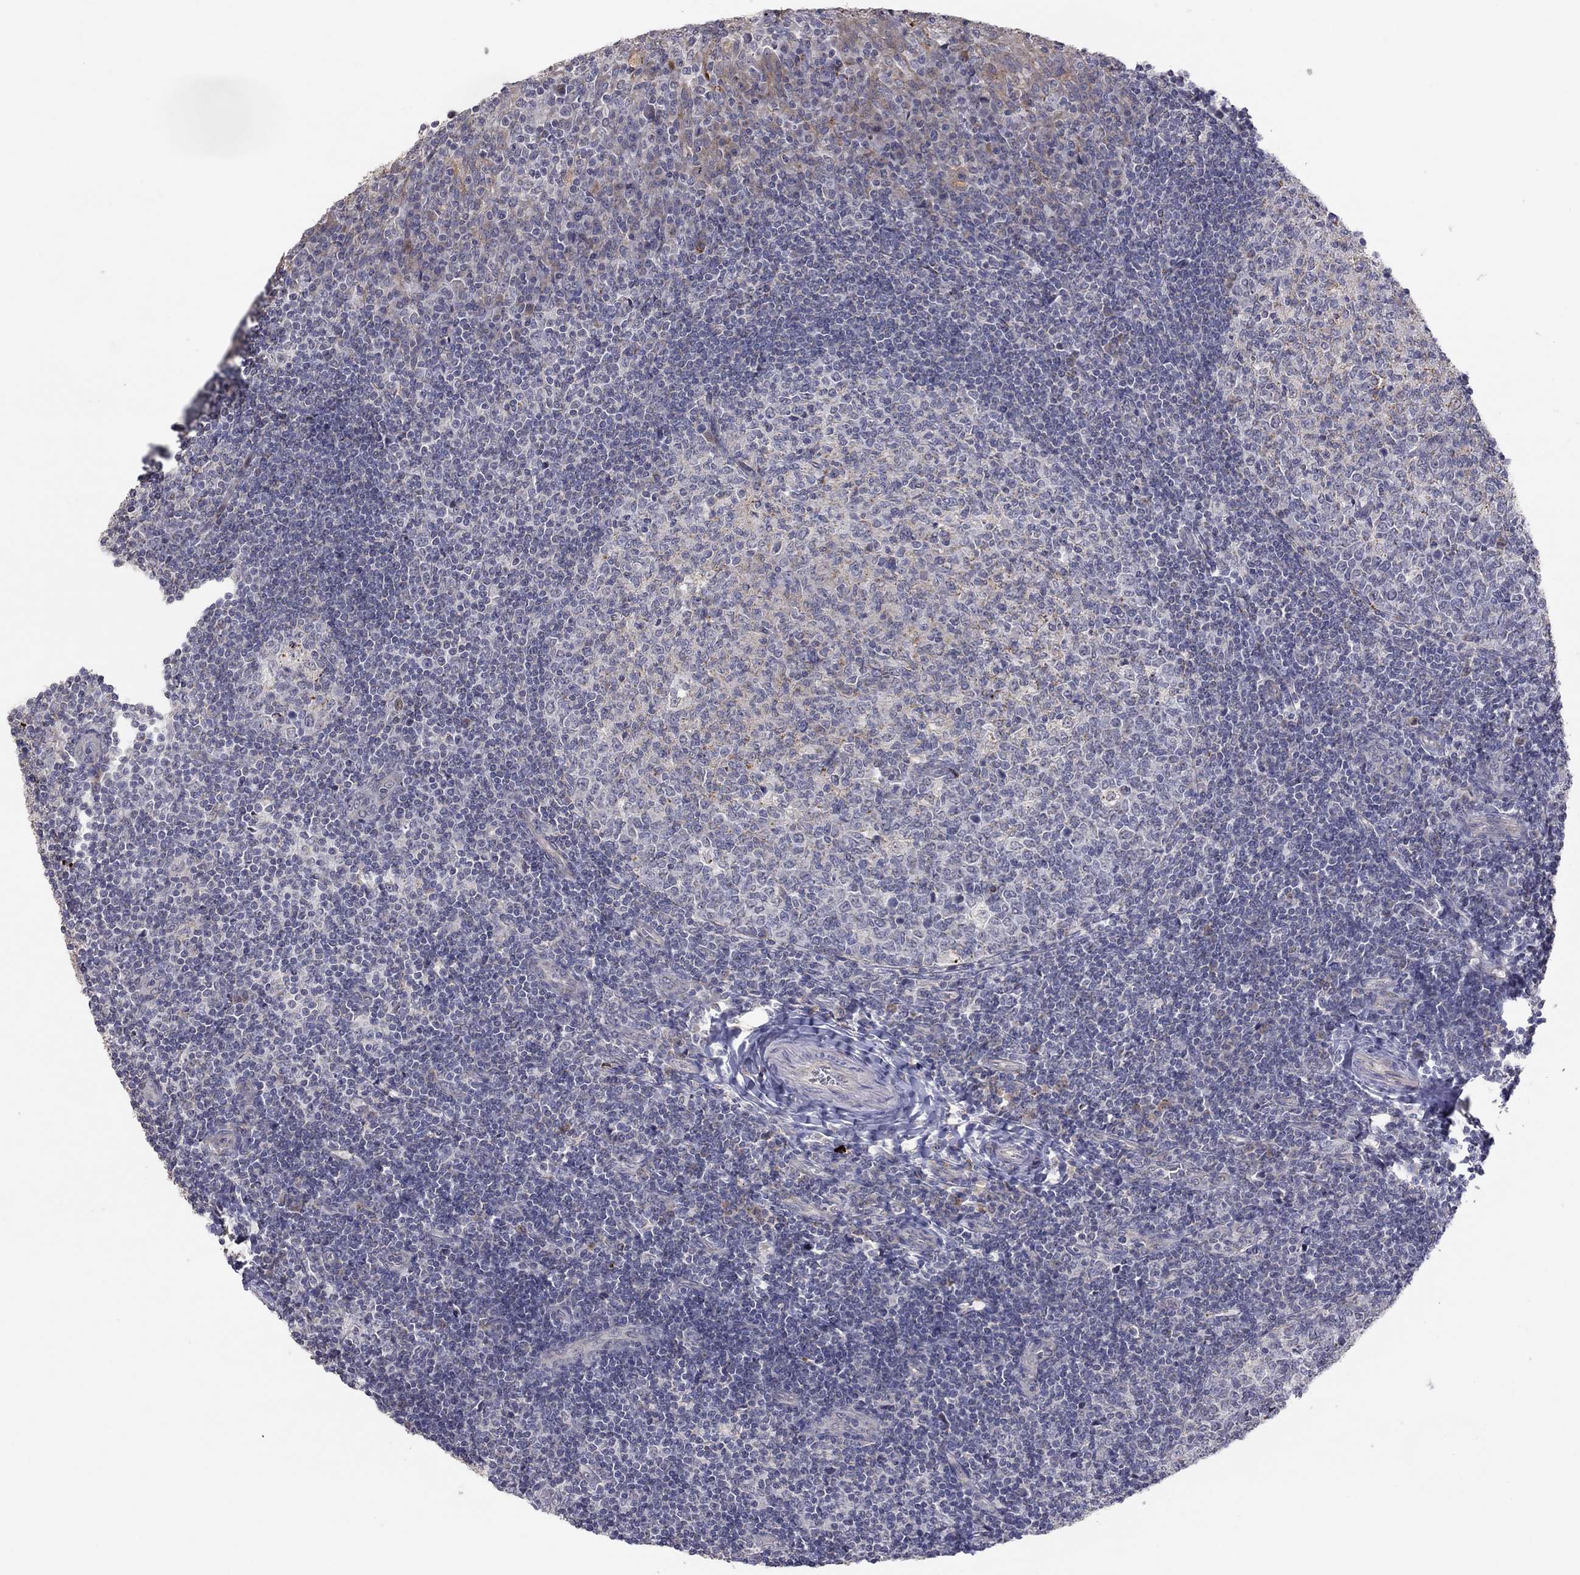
{"staining": {"intensity": "moderate", "quantity": "<25%", "location": "cytoplasmic/membranous"}, "tissue": "tonsil", "cell_type": "Germinal center cells", "image_type": "normal", "snomed": [{"axis": "morphology", "description": "Normal tissue, NOS"}, {"axis": "topography", "description": "Tonsil"}], "caption": "IHC photomicrograph of normal tonsil: tonsil stained using immunohistochemistry (IHC) displays low levels of moderate protein expression localized specifically in the cytoplasmic/membranous of germinal center cells, appearing as a cytoplasmic/membranous brown color.", "gene": "CRACDL", "patient": {"sex": "female", "age": 13}}